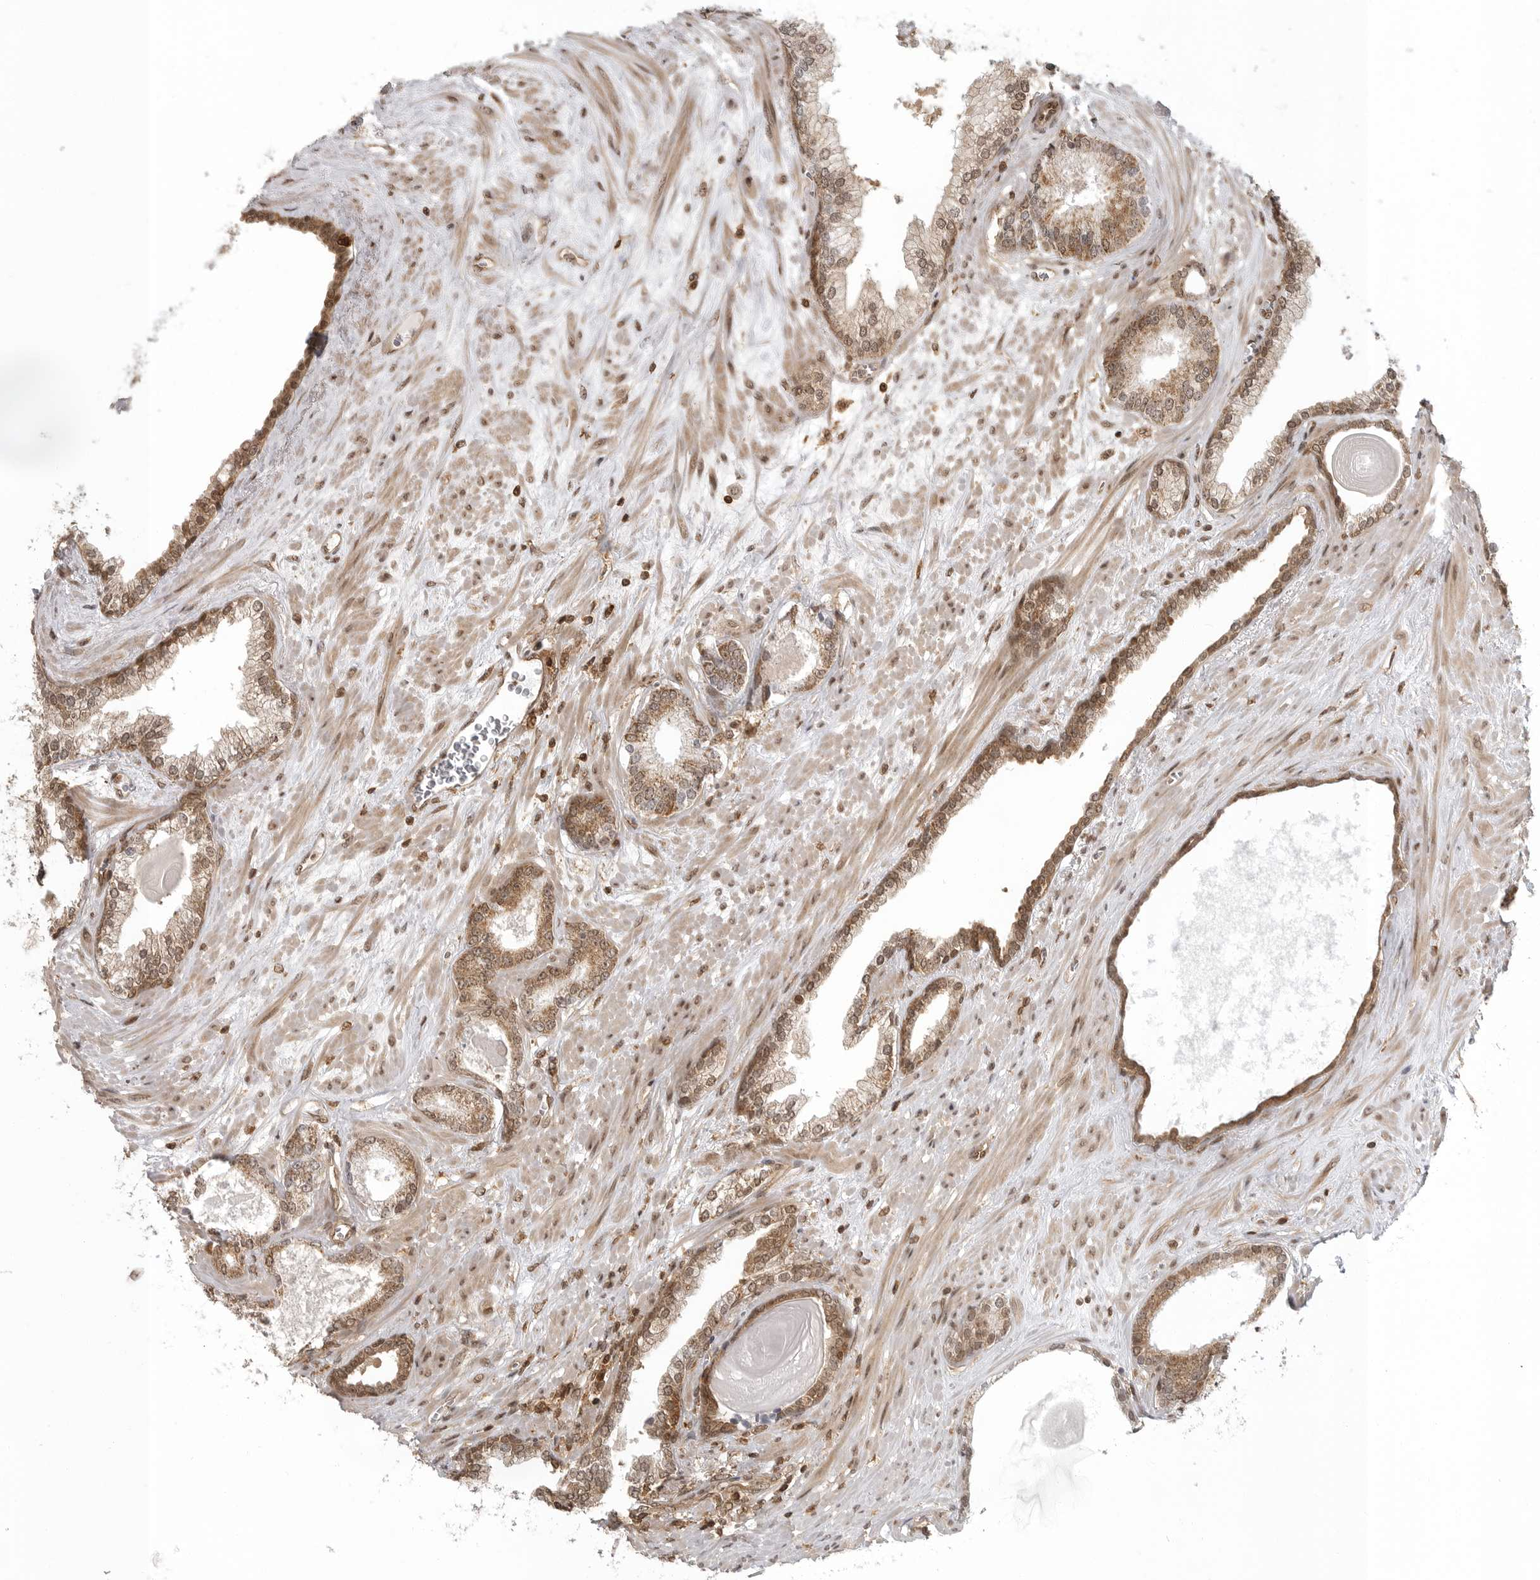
{"staining": {"intensity": "moderate", "quantity": ">75%", "location": "cytoplasmic/membranous,nuclear"}, "tissue": "prostate cancer", "cell_type": "Tumor cells", "image_type": "cancer", "snomed": [{"axis": "morphology", "description": "Adenocarcinoma, Low grade"}, {"axis": "topography", "description": "Prostate"}], "caption": "Protein staining of prostate cancer (adenocarcinoma (low-grade)) tissue reveals moderate cytoplasmic/membranous and nuclear staining in about >75% of tumor cells.", "gene": "SZRD1", "patient": {"sex": "male", "age": 70}}